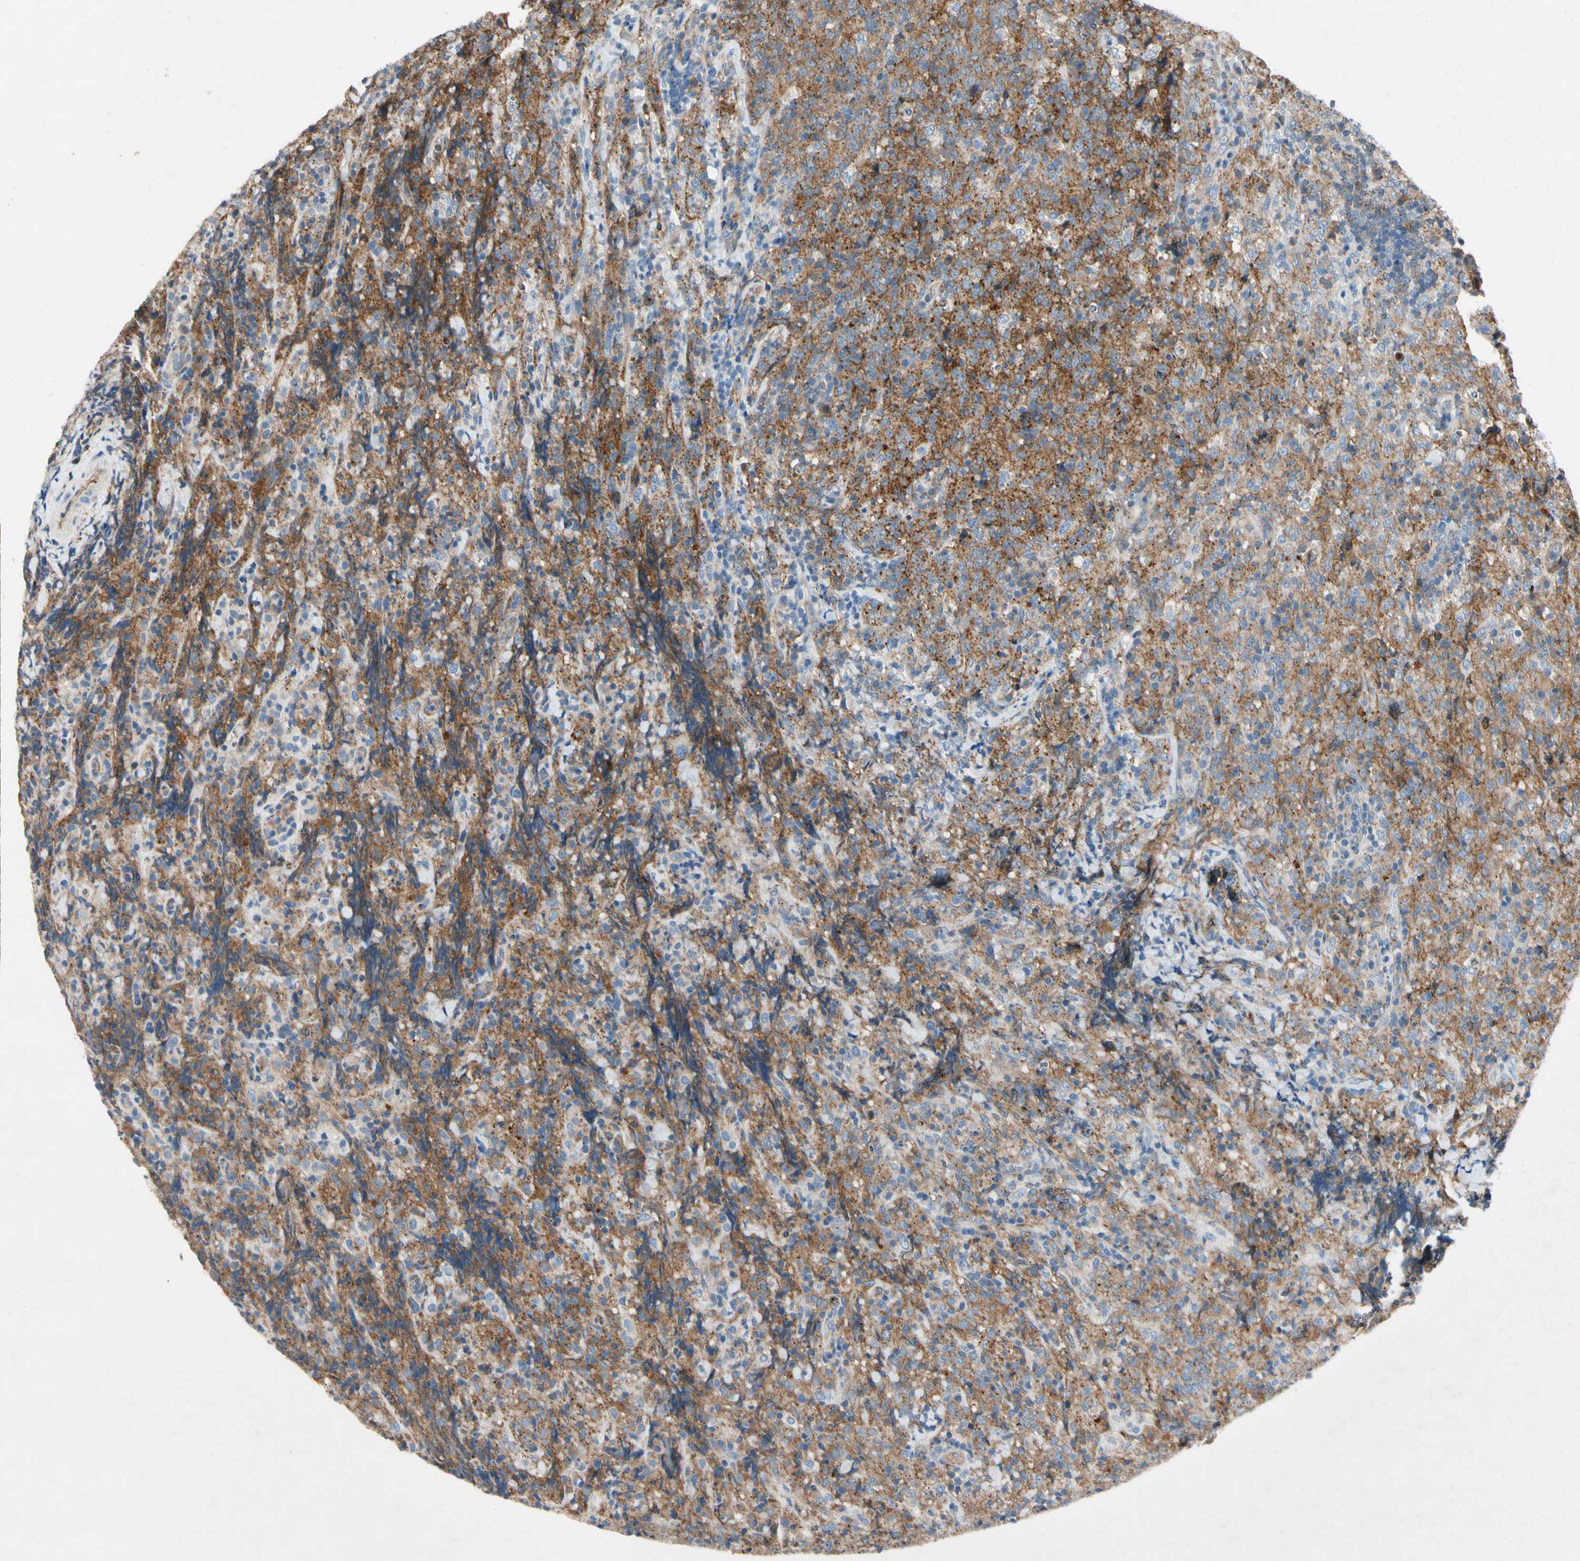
{"staining": {"intensity": "moderate", "quantity": "25%-75%", "location": "cytoplasmic/membranous"}, "tissue": "lymphoma", "cell_type": "Tumor cells", "image_type": "cancer", "snomed": [{"axis": "morphology", "description": "Malignant lymphoma, non-Hodgkin's type, High grade"}, {"axis": "topography", "description": "Tonsil"}], "caption": "Immunohistochemistry (IHC) micrograph of neoplastic tissue: malignant lymphoma, non-Hodgkin's type (high-grade) stained using immunohistochemistry (IHC) shows medium levels of moderate protein expression localized specifically in the cytoplasmic/membranous of tumor cells, appearing as a cytoplasmic/membranous brown color.", "gene": "NDFIP2", "patient": {"sex": "female", "age": 36}}